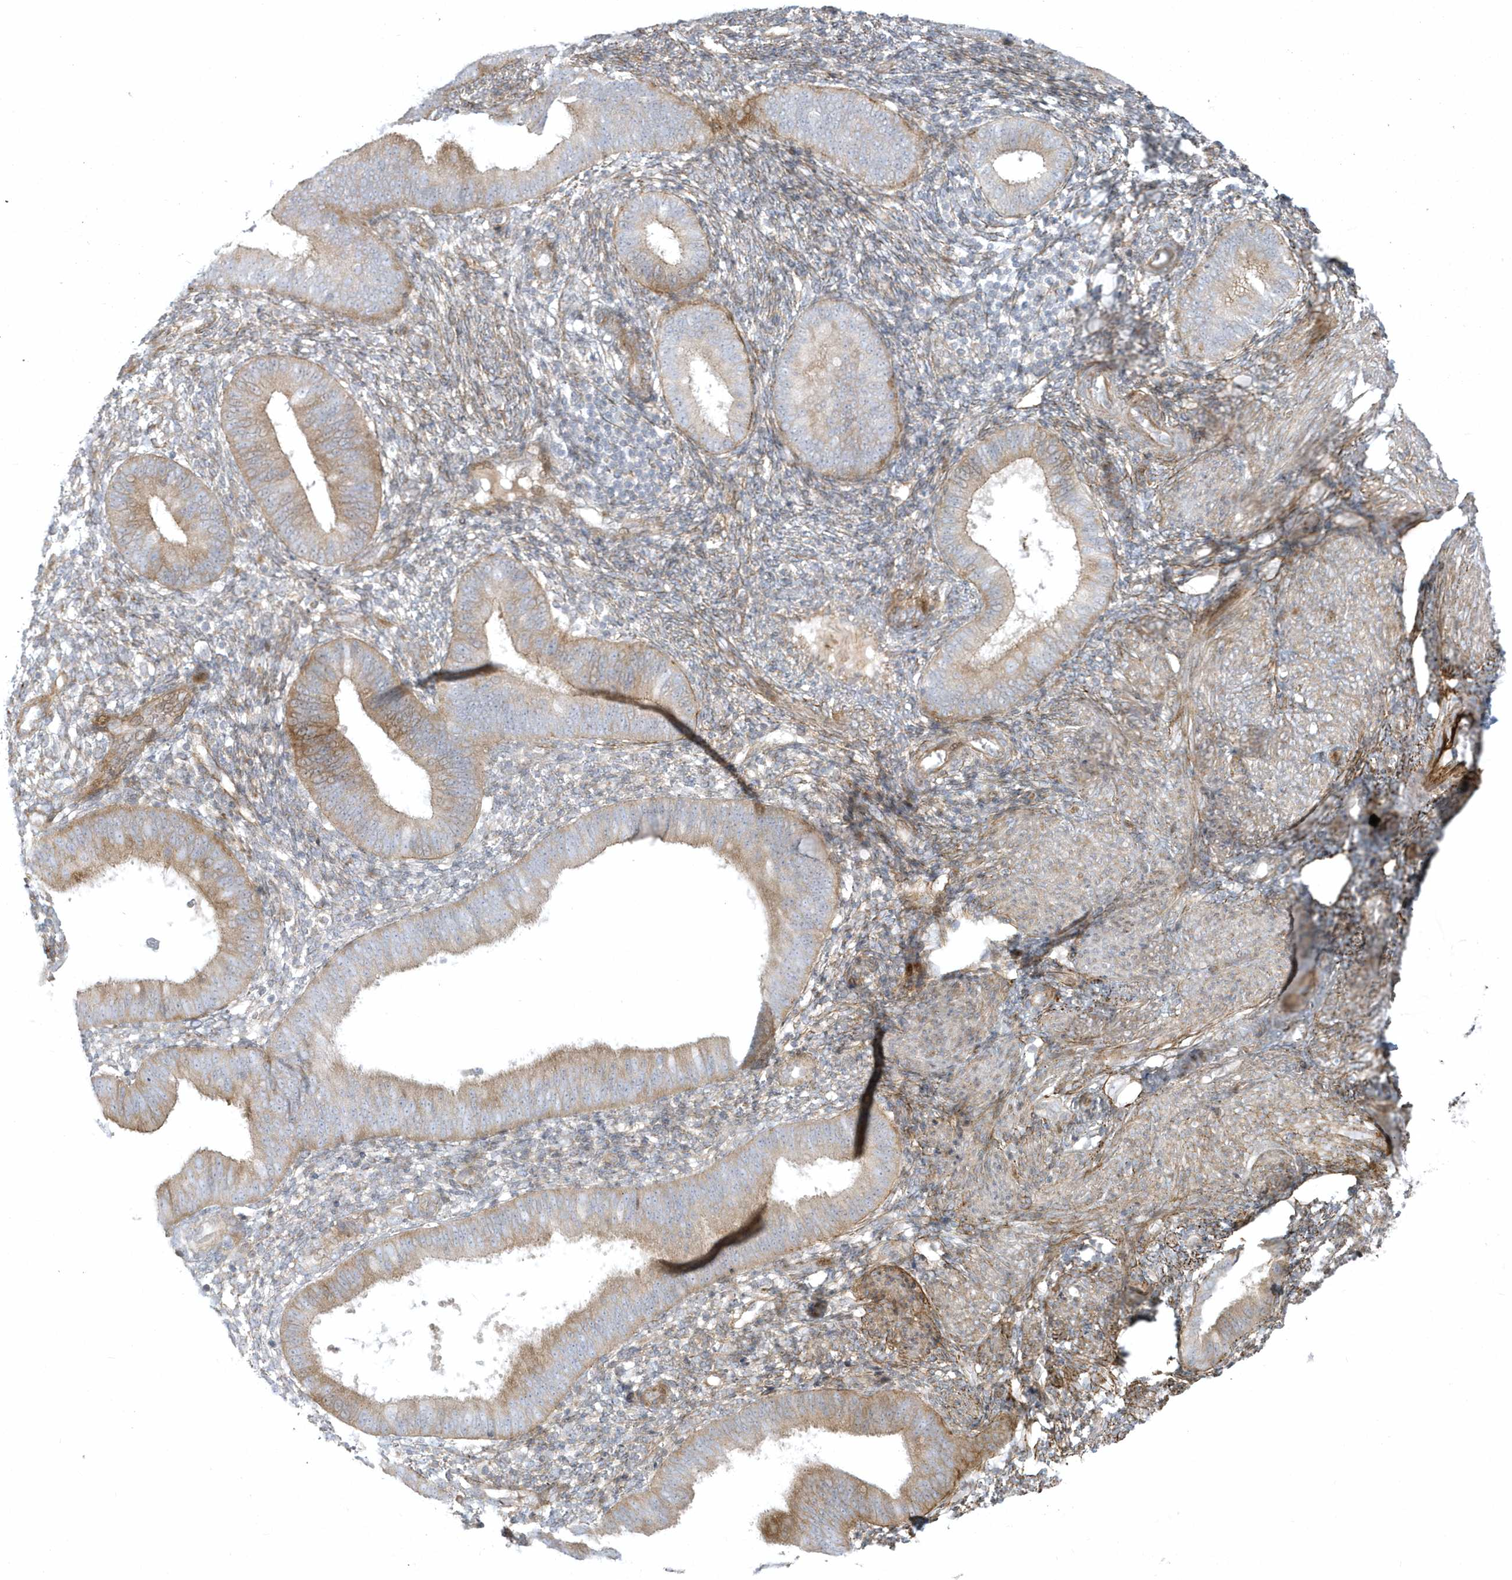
{"staining": {"intensity": "moderate", "quantity": "<25%", "location": "cytoplasmic/membranous"}, "tissue": "endometrium", "cell_type": "Cells in endometrial stroma", "image_type": "normal", "snomed": [{"axis": "morphology", "description": "Normal tissue, NOS"}, {"axis": "topography", "description": "Uterus"}, {"axis": "topography", "description": "Endometrium"}], "caption": "Immunohistochemical staining of normal endometrium displays moderate cytoplasmic/membranous protein expression in about <25% of cells in endometrial stroma.", "gene": "MASP2", "patient": {"sex": "female", "age": 48}}